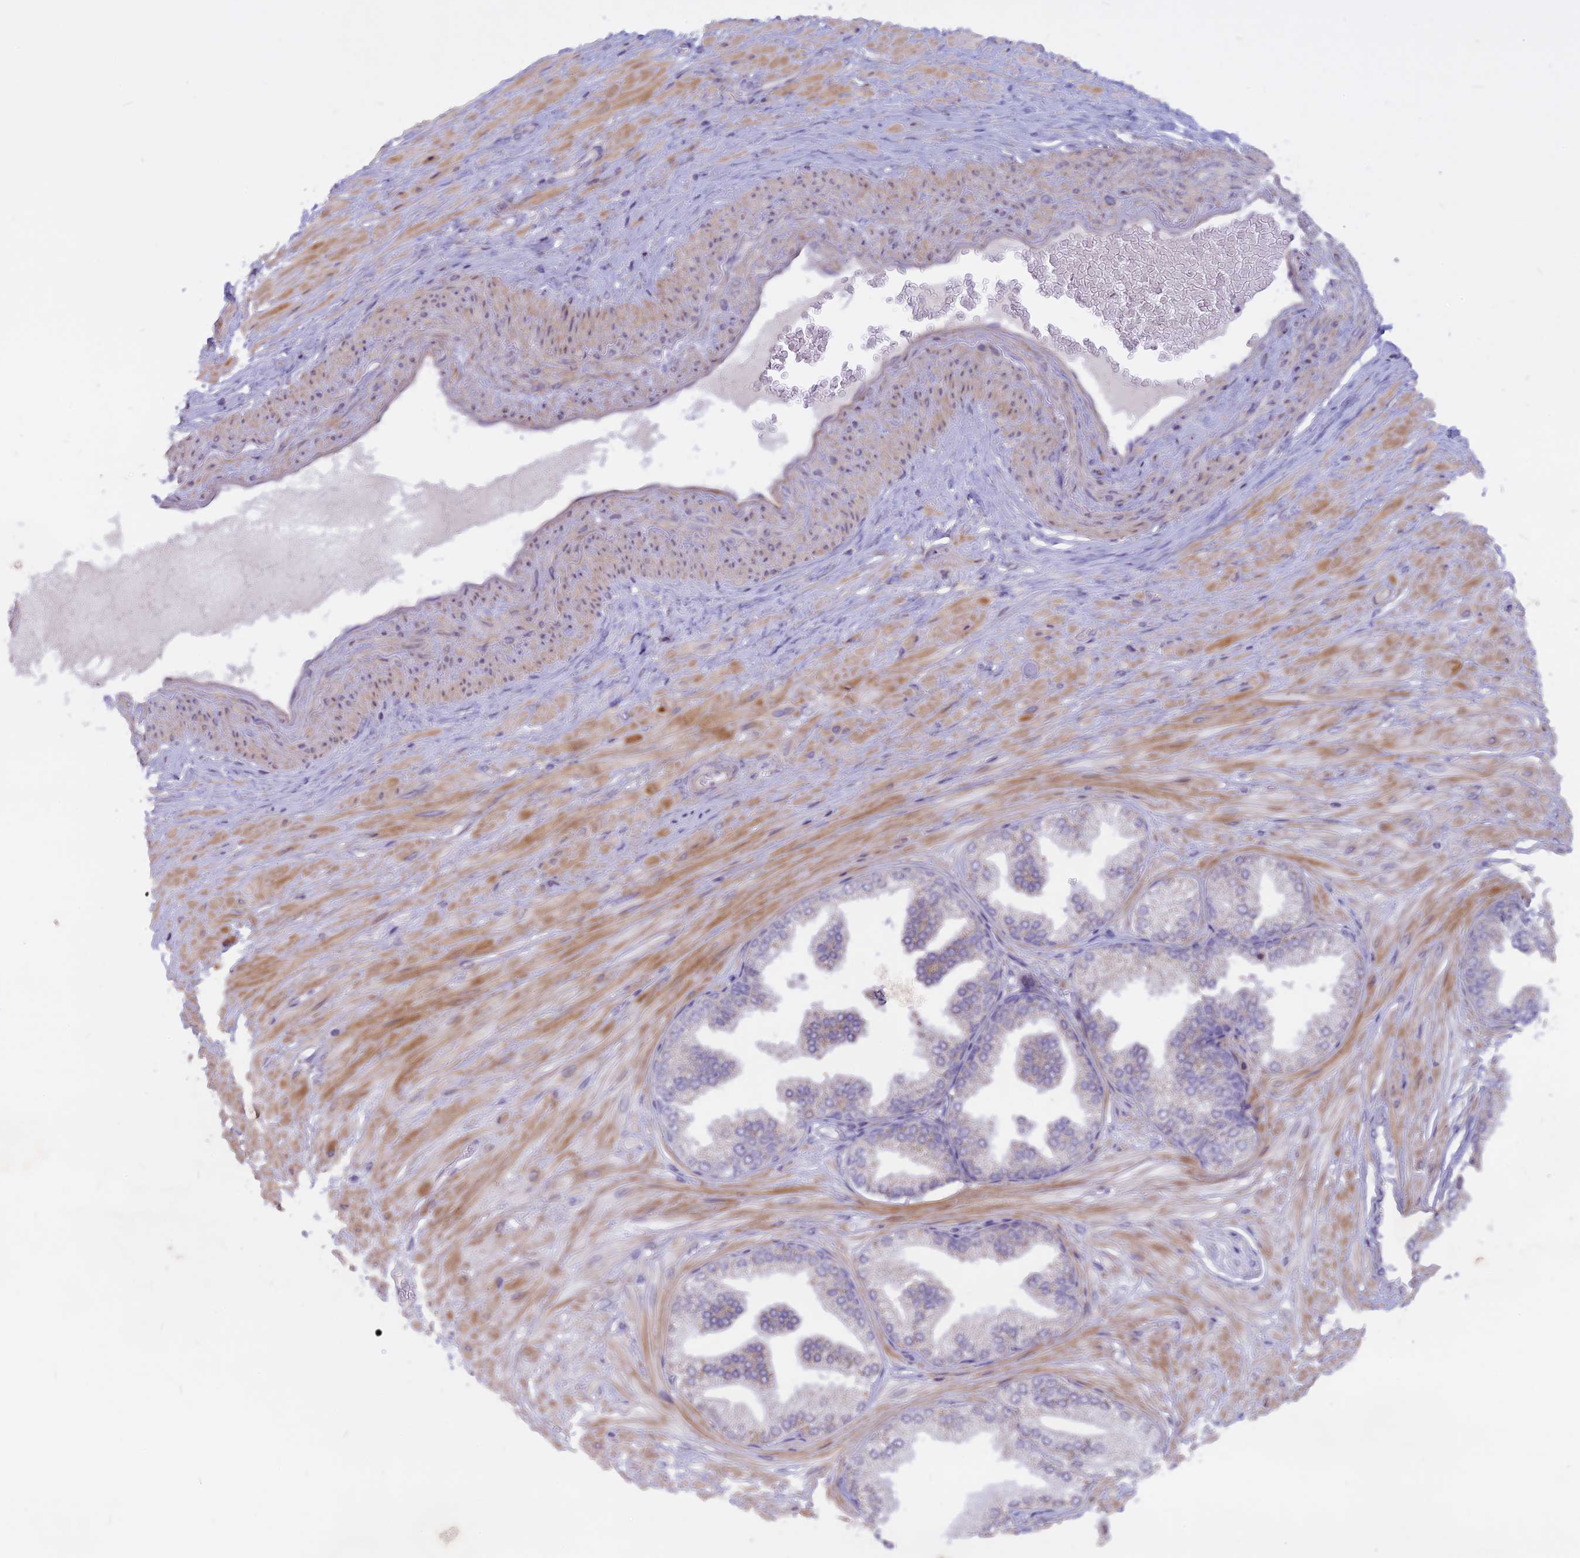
{"staining": {"intensity": "negative", "quantity": "none", "location": "none"}, "tissue": "adipose tissue", "cell_type": "Adipocytes", "image_type": "normal", "snomed": [{"axis": "morphology", "description": "Normal tissue, NOS"}, {"axis": "morphology", "description": "Adenocarcinoma, Low grade"}, {"axis": "topography", "description": "Prostate"}, {"axis": "topography", "description": "Peripheral nerve tissue"}], "caption": "Adipose tissue stained for a protein using immunohistochemistry displays no expression adipocytes.", "gene": "SPHKAP", "patient": {"sex": "male", "age": 63}}